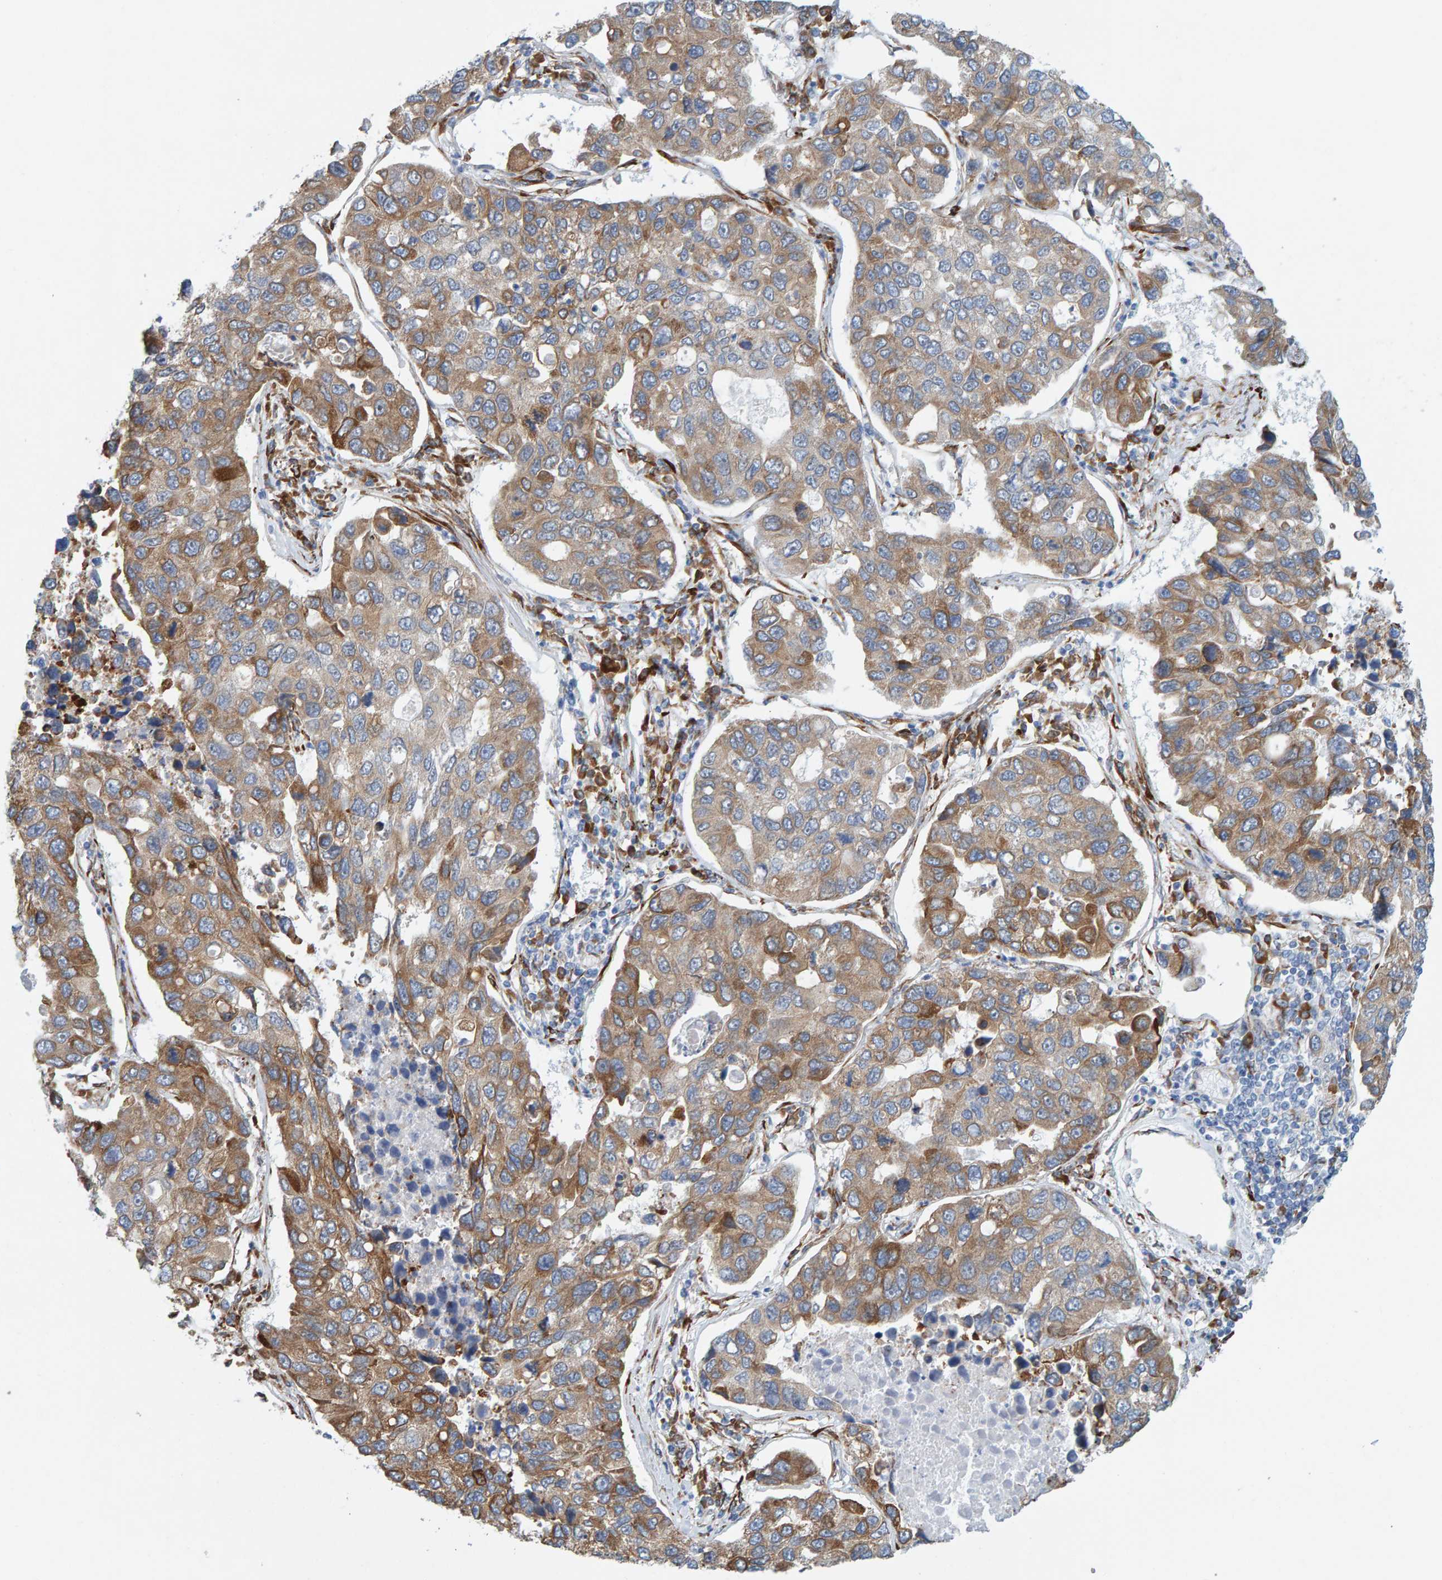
{"staining": {"intensity": "moderate", "quantity": ">75%", "location": "cytoplasmic/membranous"}, "tissue": "lung cancer", "cell_type": "Tumor cells", "image_type": "cancer", "snomed": [{"axis": "morphology", "description": "Adenocarcinoma, NOS"}, {"axis": "topography", "description": "Lung"}], "caption": "Moderate cytoplasmic/membranous staining is appreciated in about >75% of tumor cells in lung cancer.", "gene": "MMP16", "patient": {"sex": "male", "age": 64}}